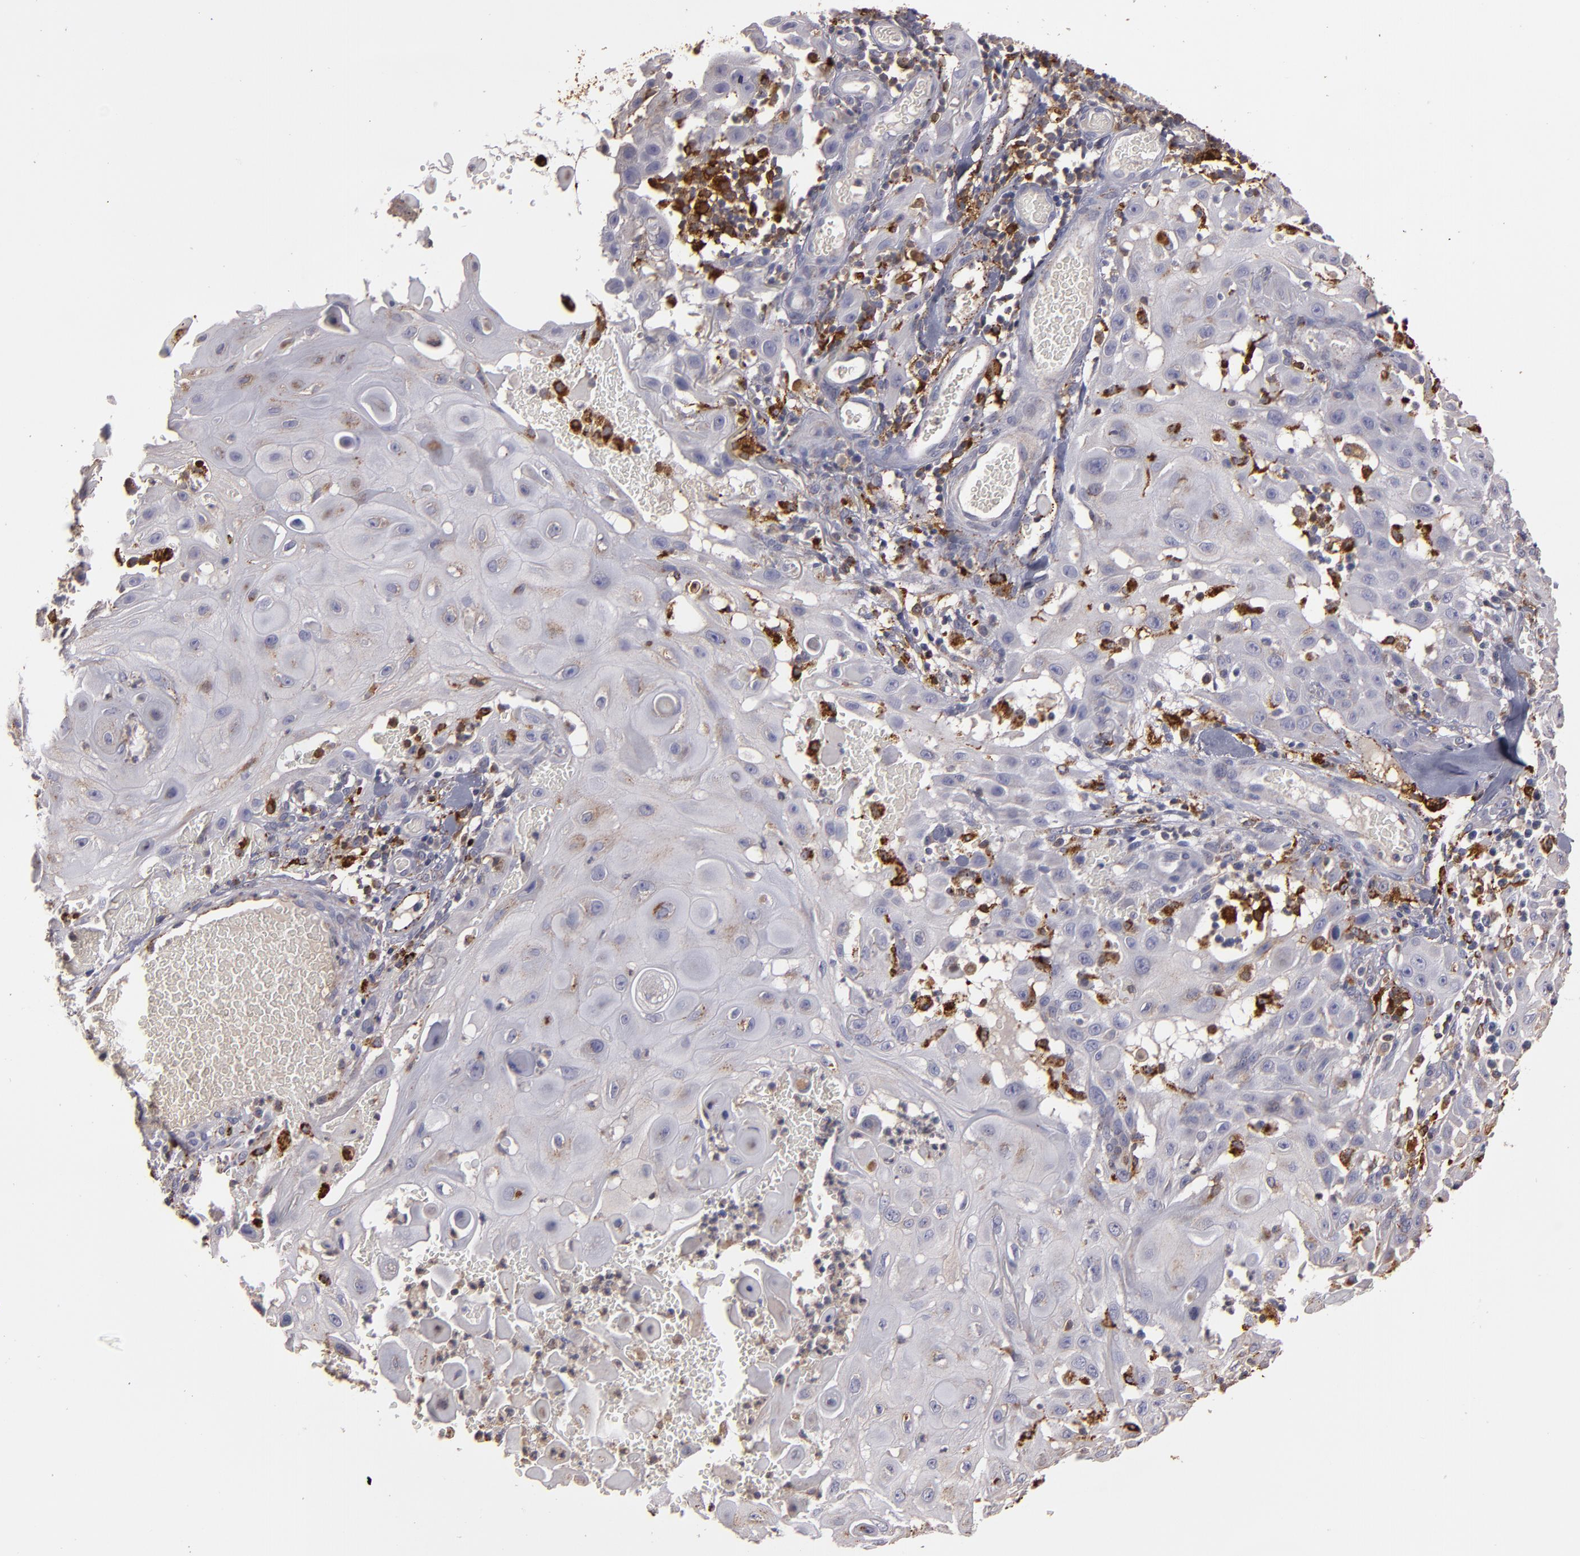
{"staining": {"intensity": "weak", "quantity": "<25%", "location": "cytoplasmic/membranous"}, "tissue": "skin cancer", "cell_type": "Tumor cells", "image_type": "cancer", "snomed": [{"axis": "morphology", "description": "Squamous cell carcinoma, NOS"}, {"axis": "topography", "description": "Skin"}], "caption": "A histopathology image of skin squamous cell carcinoma stained for a protein shows no brown staining in tumor cells.", "gene": "TRAF1", "patient": {"sex": "male", "age": 24}}